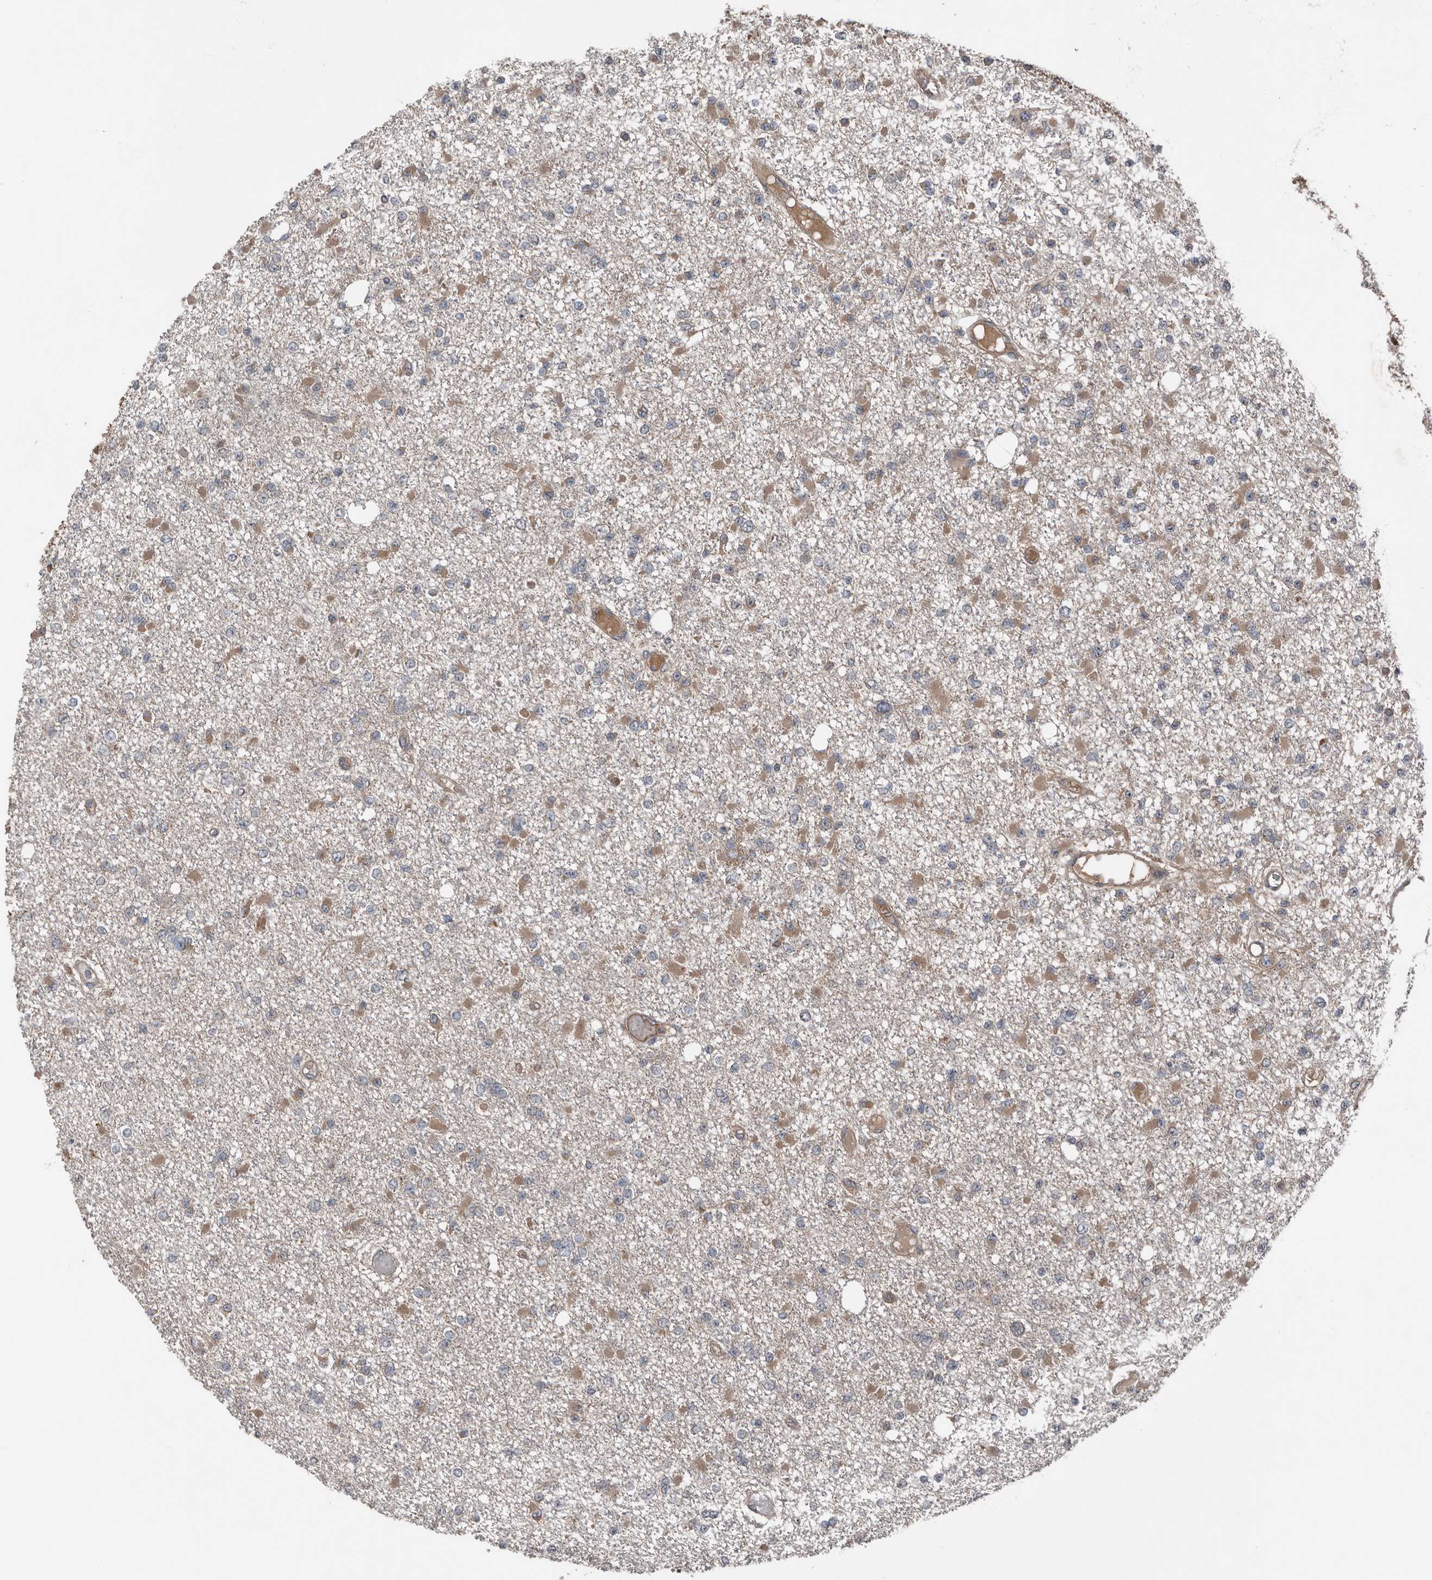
{"staining": {"intensity": "moderate", "quantity": "25%-75%", "location": "cytoplasmic/membranous"}, "tissue": "glioma", "cell_type": "Tumor cells", "image_type": "cancer", "snomed": [{"axis": "morphology", "description": "Glioma, malignant, Low grade"}, {"axis": "topography", "description": "Brain"}], "caption": "Glioma stained with DAB immunohistochemistry reveals medium levels of moderate cytoplasmic/membranous staining in approximately 25%-75% of tumor cells.", "gene": "DNAJB4", "patient": {"sex": "female", "age": 22}}